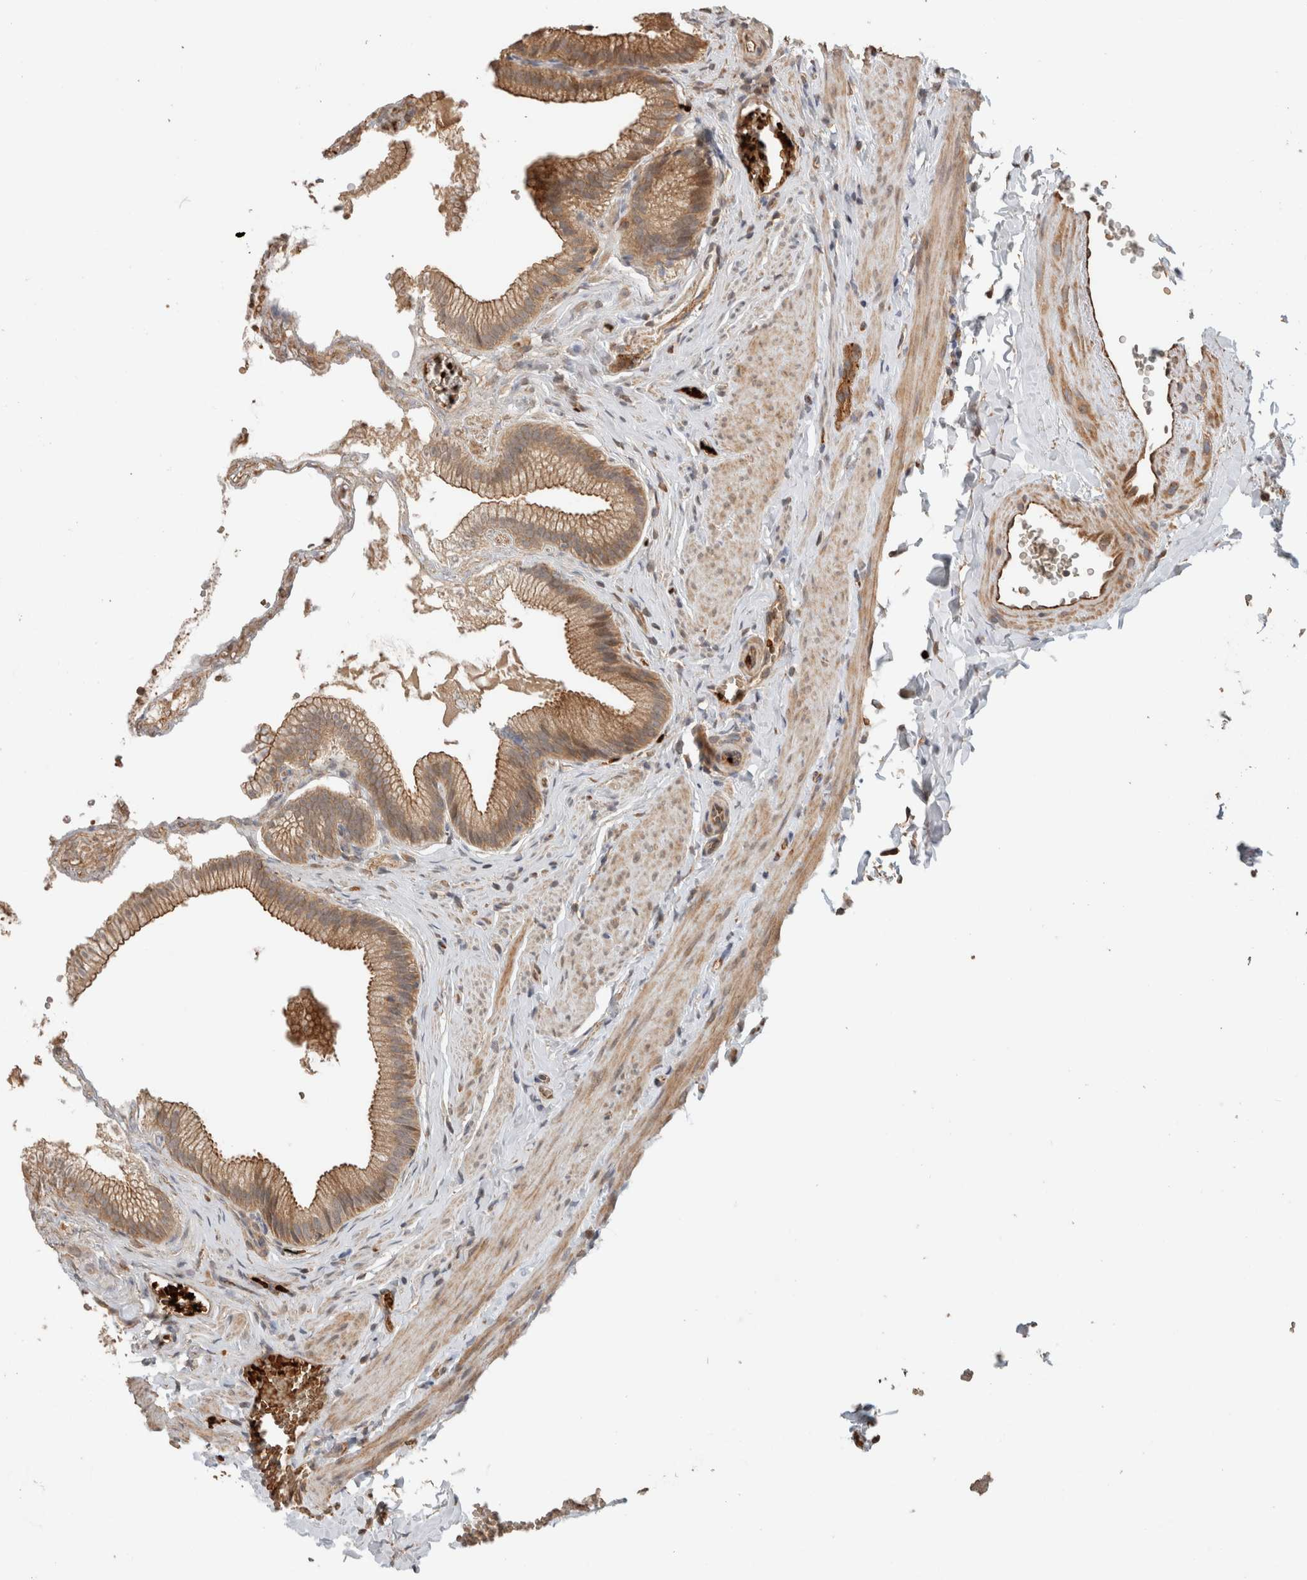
{"staining": {"intensity": "moderate", "quantity": ">75%", "location": "cytoplasmic/membranous"}, "tissue": "gallbladder", "cell_type": "Glandular cells", "image_type": "normal", "snomed": [{"axis": "morphology", "description": "Normal tissue, NOS"}, {"axis": "topography", "description": "Gallbladder"}], "caption": "Immunohistochemistry staining of benign gallbladder, which displays medium levels of moderate cytoplasmic/membranous staining in about >75% of glandular cells indicating moderate cytoplasmic/membranous protein expression. The staining was performed using DAB (3,3'-diaminobenzidine) (brown) for protein detection and nuclei were counterstained in hematoxylin (blue).", "gene": "OTUD6B", "patient": {"sex": "male", "age": 38}}